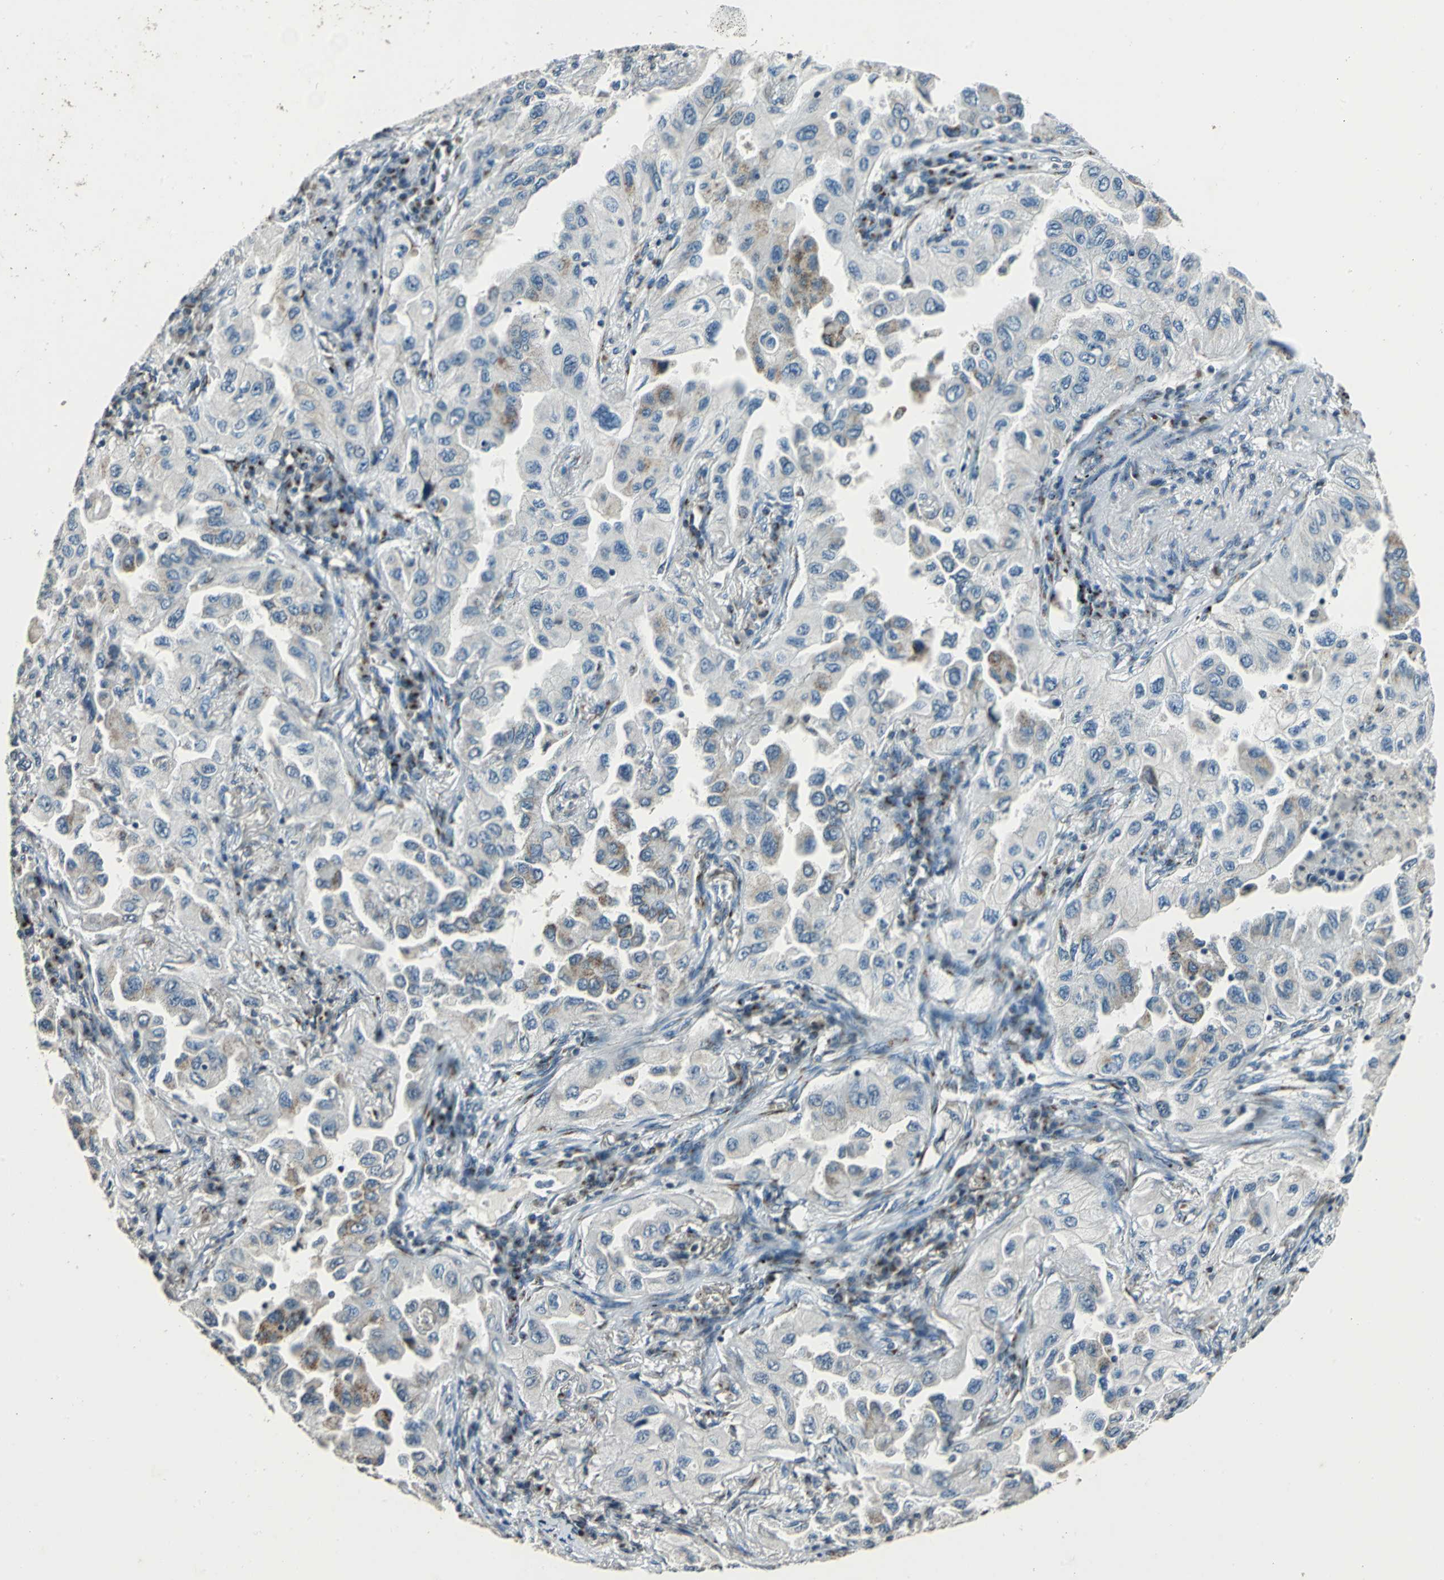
{"staining": {"intensity": "weak", "quantity": "<25%", "location": "cytoplasmic/membranous"}, "tissue": "lung cancer", "cell_type": "Tumor cells", "image_type": "cancer", "snomed": [{"axis": "morphology", "description": "Adenocarcinoma, NOS"}, {"axis": "topography", "description": "Lung"}], "caption": "Protein analysis of lung cancer reveals no significant expression in tumor cells.", "gene": "TMEM115", "patient": {"sex": "female", "age": 65}}